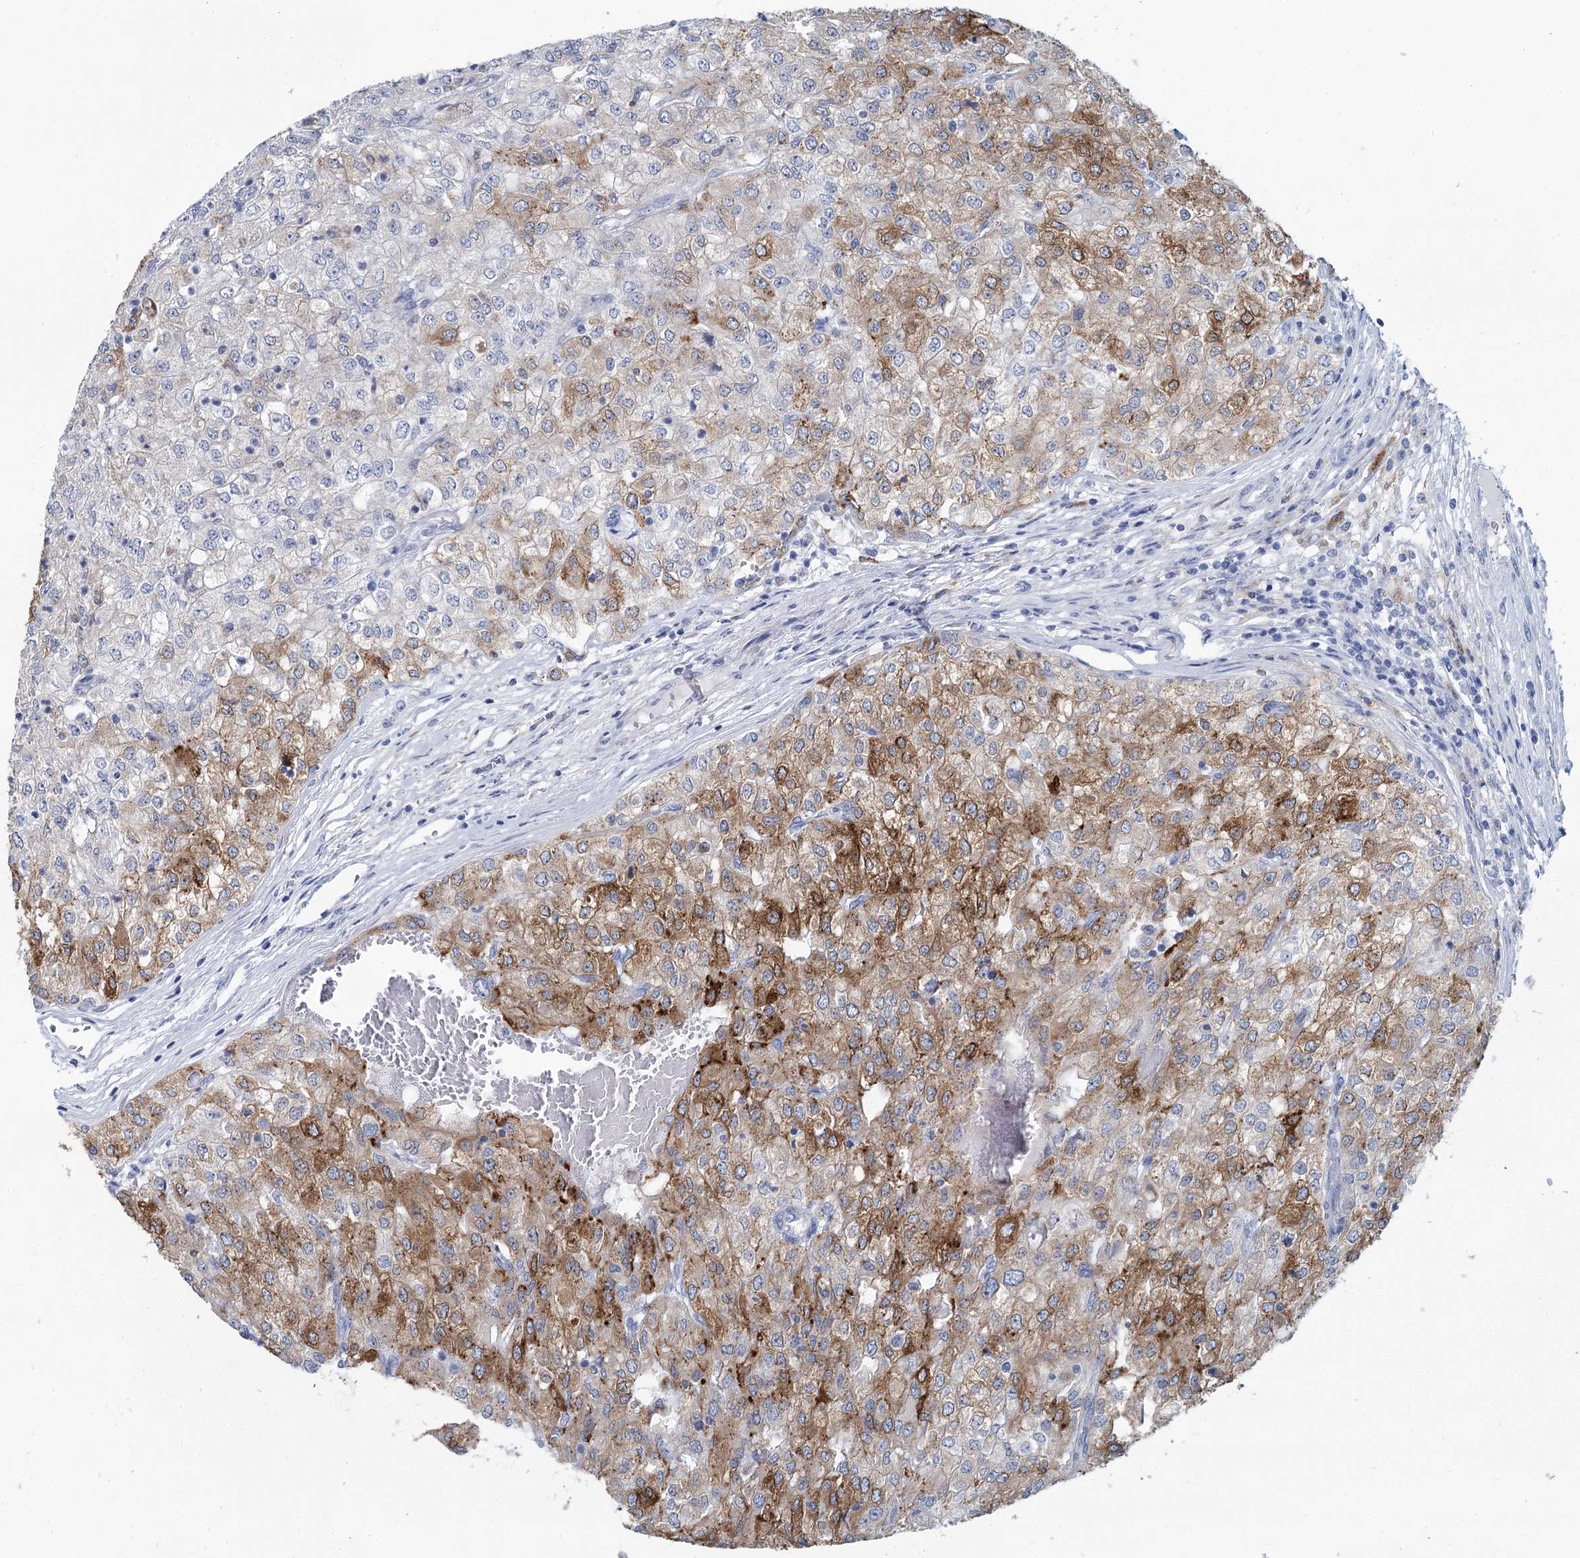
{"staining": {"intensity": "moderate", "quantity": "25%-75%", "location": "cytoplasmic/membranous"}, "tissue": "renal cancer", "cell_type": "Tumor cells", "image_type": "cancer", "snomed": [{"axis": "morphology", "description": "Adenocarcinoma, NOS"}, {"axis": "topography", "description": "Kidney"}], "caption": "The photomicrograph reveals staining of renal adenocarcinoma, revealing moderate cytoplasmic/membranous protein expression (brown color) within tumor cells. The protein is shown in brown color, while the nuclei are stained blue.", "gene": "METTL7B", "patient": {"sex": "female", "age": 54}}